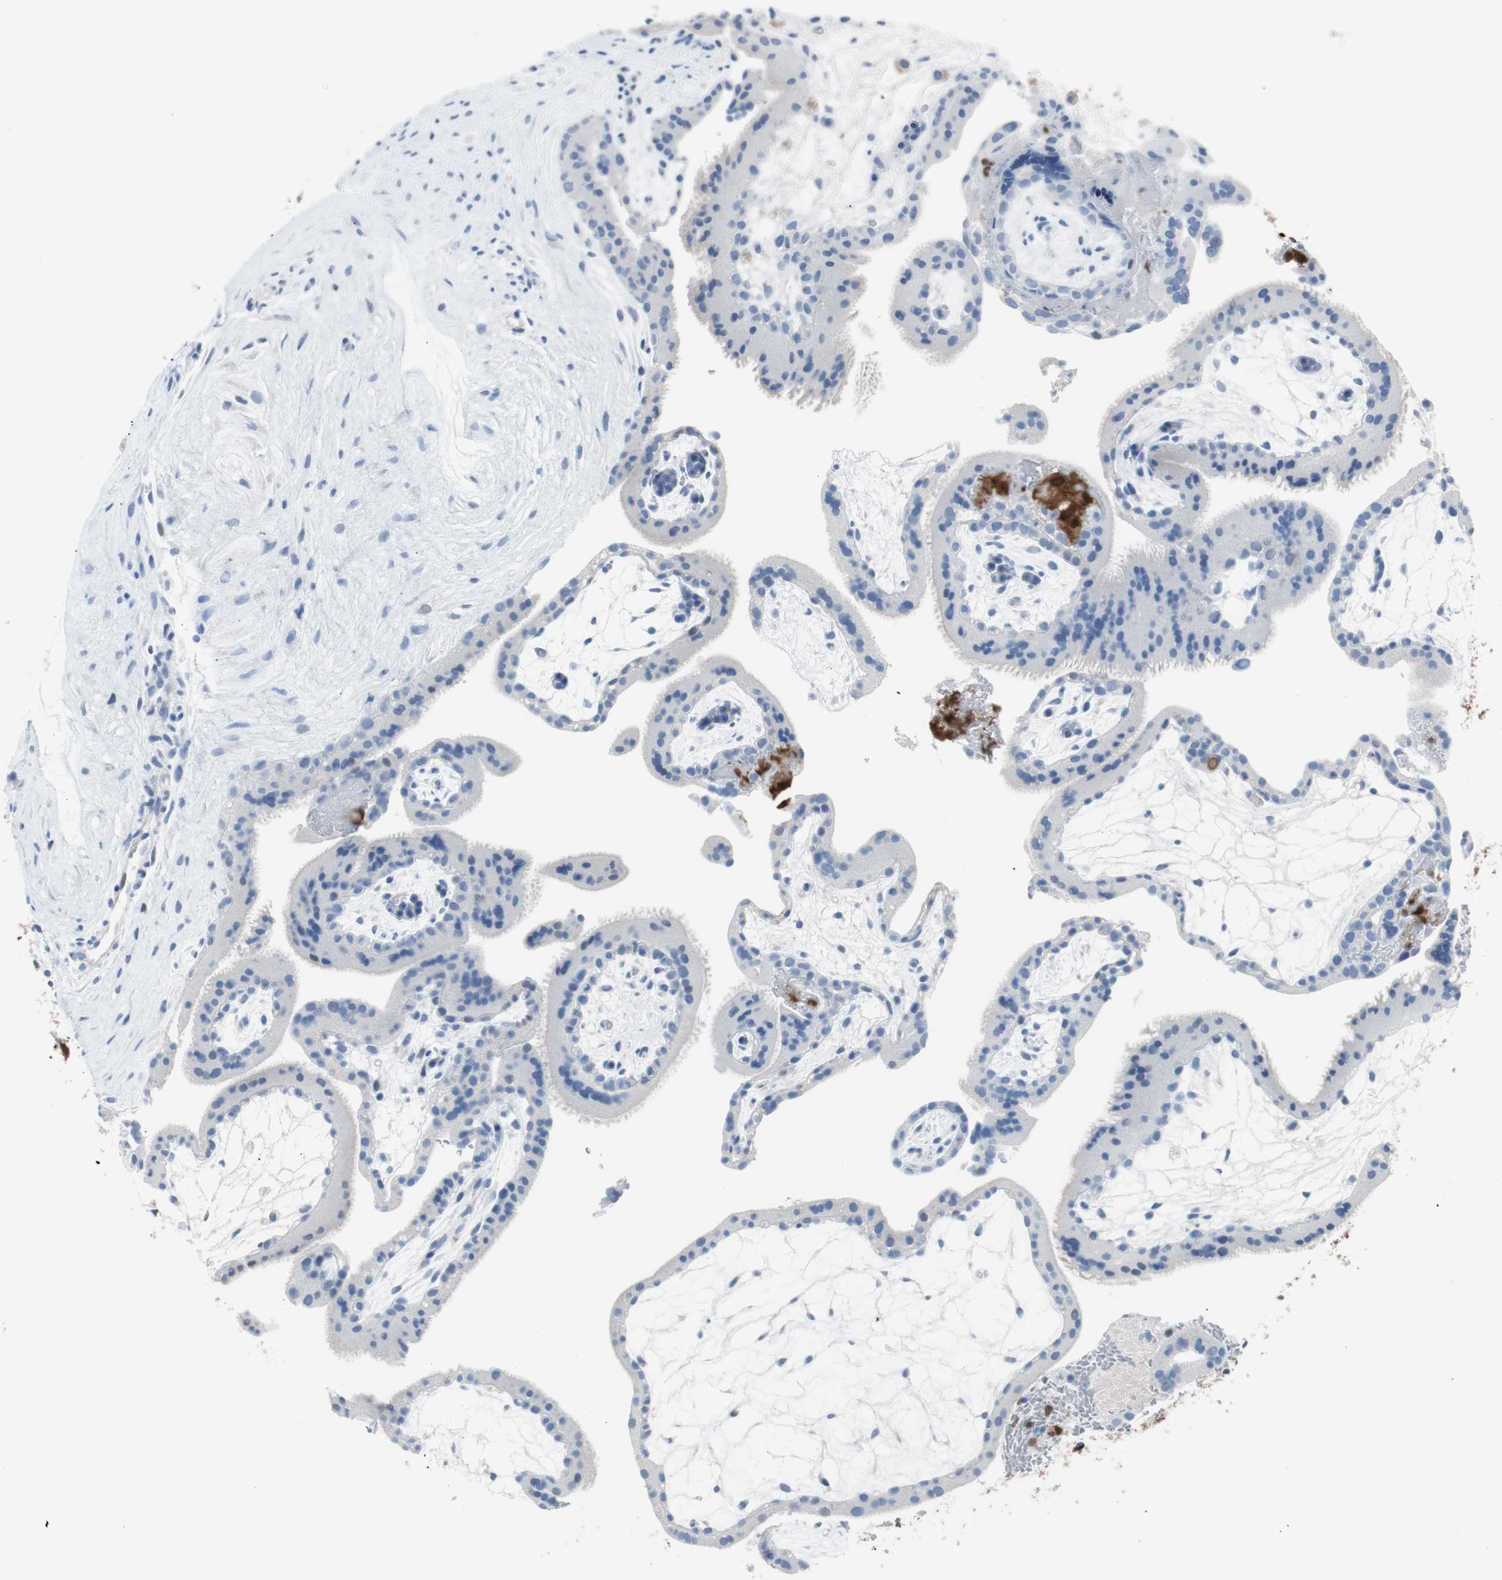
{"staining": {"intensity": "negative", "quantity": "none", "location": "none"}, "tissue": "placenta", "cell_type": "Trophoblastic cells", "image_type": "normal", "snomed": [{"axis": "morphology", "description": "Normal tissue, NOS"}, {"axis": "topography", "description": "Placenta"}], "caption": "IHC image of normal human placenta stained for a protein (brown), which shows no expression in trophoblastic cells.", "gene": "IL18", "patient": {"sex": "female", "age": 19}}